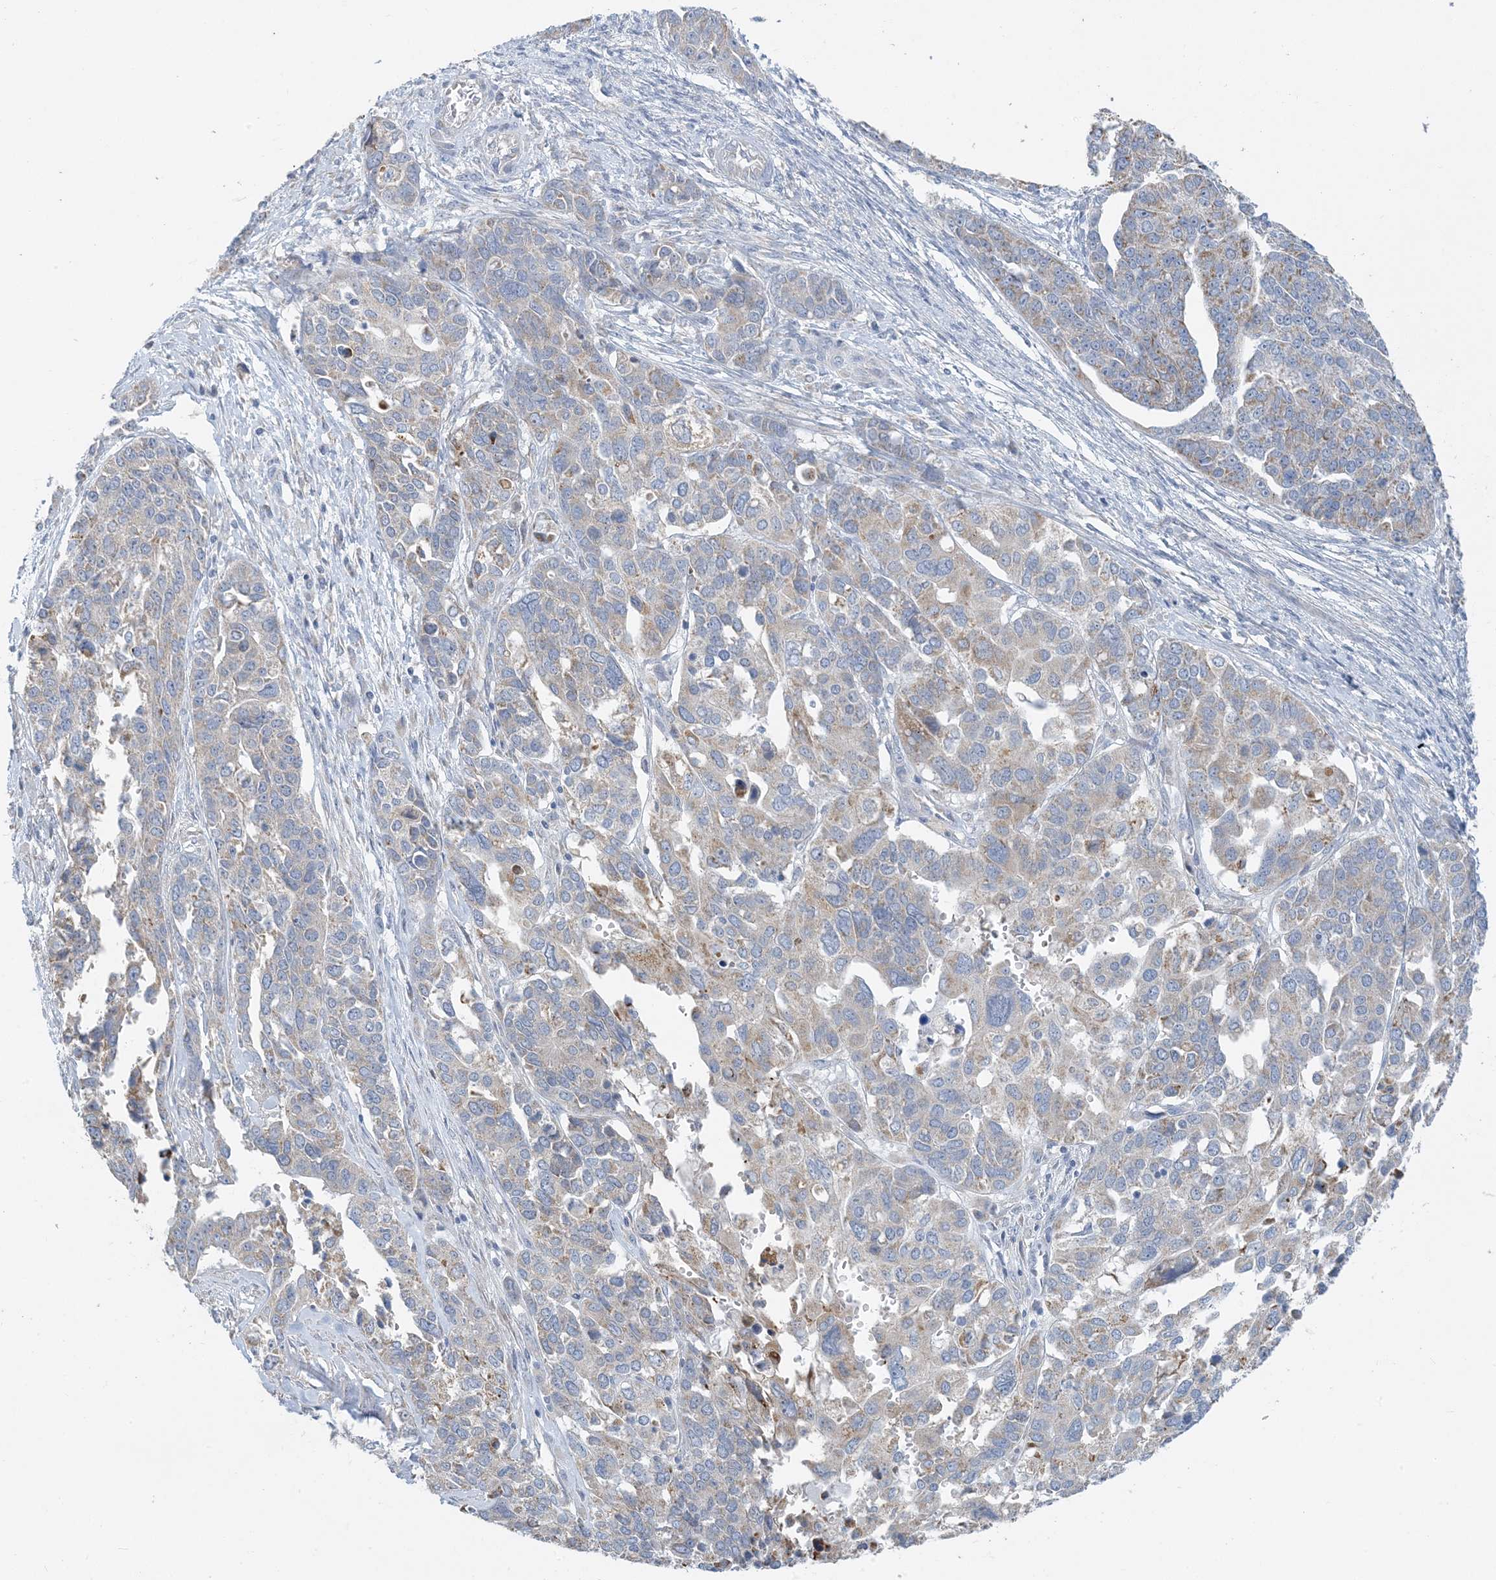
{"staining": {"intensity": "weak", "quantity": "<25%", "location": "cytoplasmic/membranous"}, "tissue": "ovarian cancer", "cell_type": "Tumor cells", "image_type": "cancer", "snomed": [{"axis": "morphology", "description": "Cystadenocarcinoma, serous, NOS"}, {"axis": "topography", "description": "Ovary"}], "caption": "Immunohistochemistry (IHC) of human ovarian cancer reveals no staining in tumor cells.", "gene": "ZCCHC18", "patient": {"sex": "female", "age": 44}}